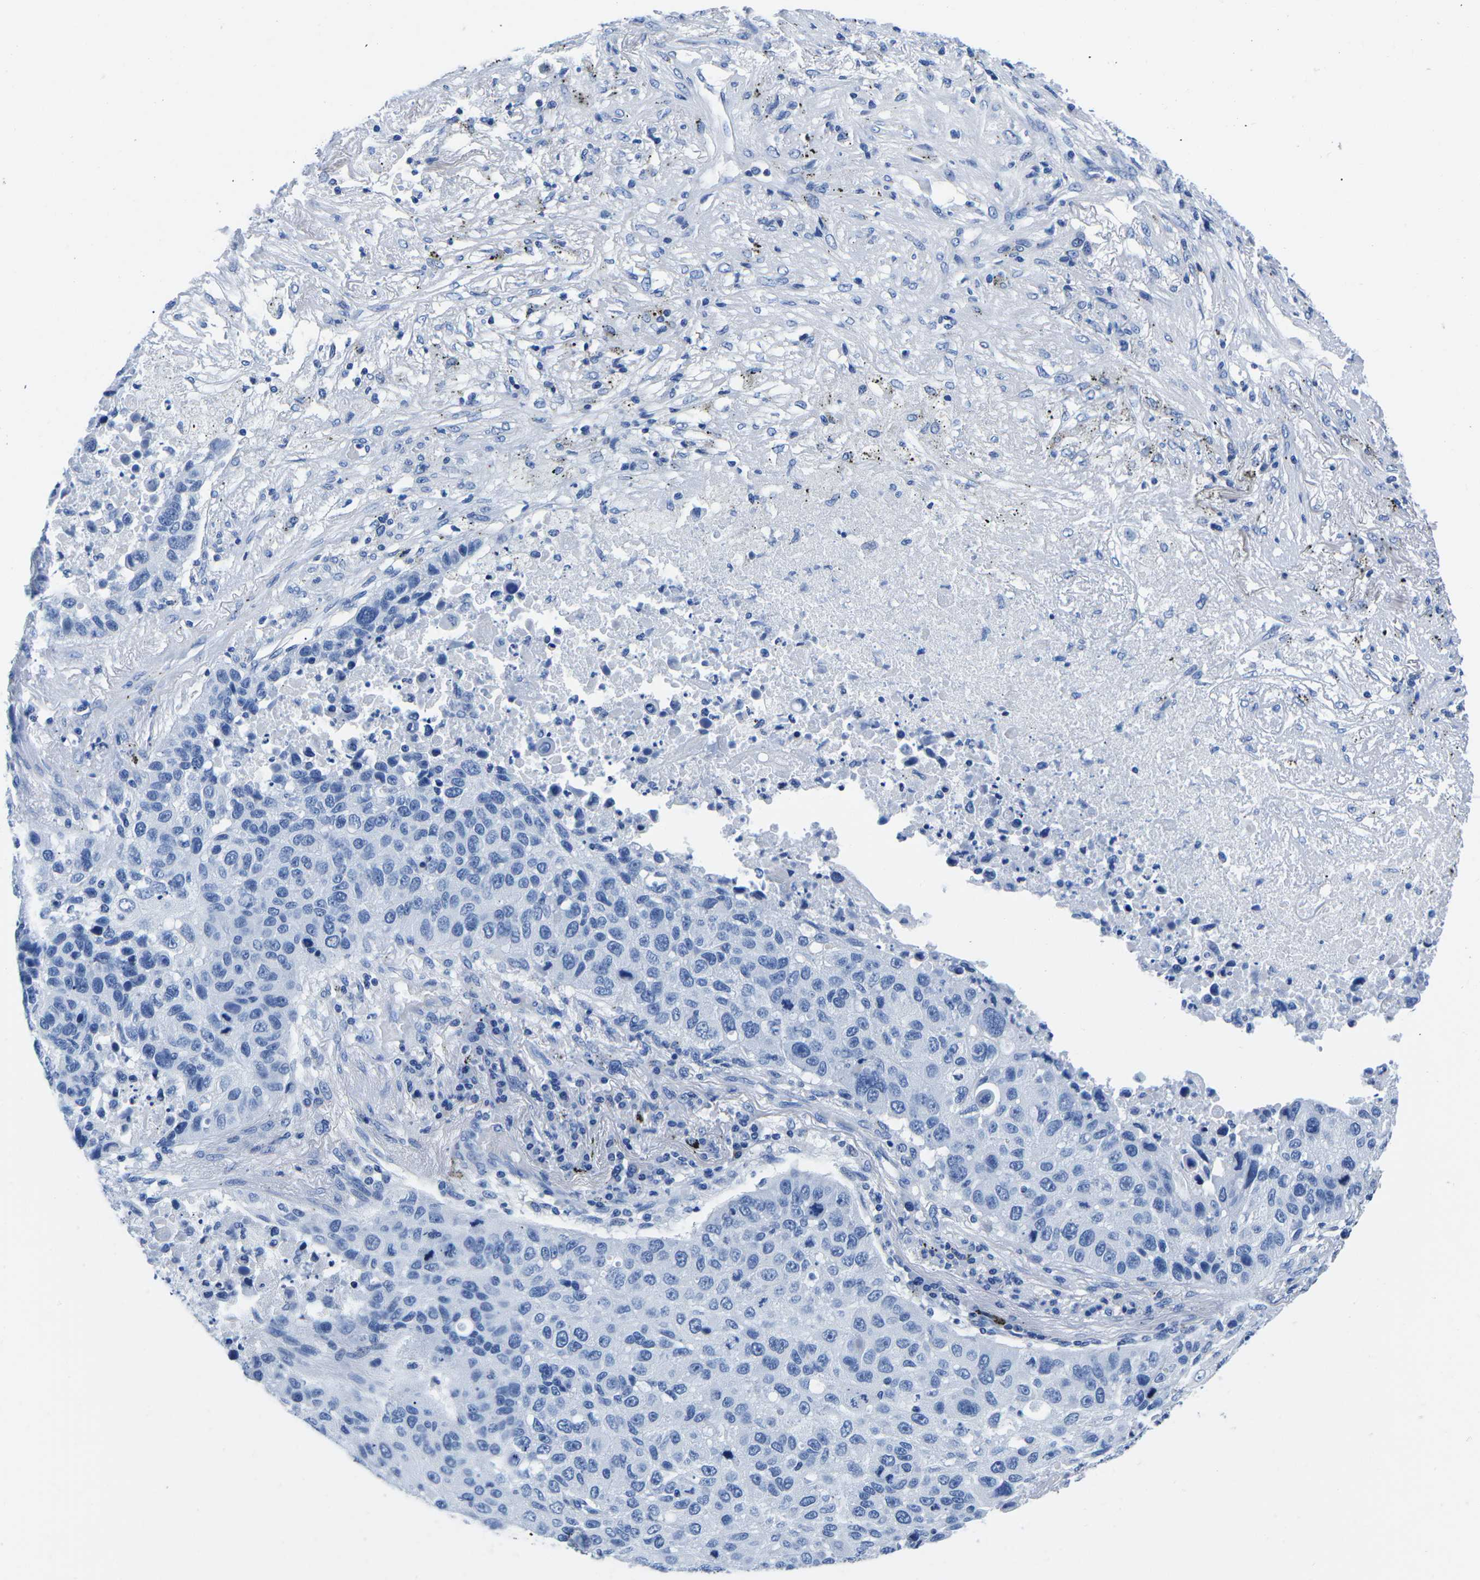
{"staining": {"intensity": "negative", "quantity": "none", "location": "none"}, "tissue": "lung cancer", "cell_type": "Tumor cells", "image_type": "cancer", "snomed": [{"axis": "morphology", "description": "Squamous cell carcinoma, NOS"}, {"axis": "topography", "description": "Lung"}], "caption": "An immunohistochemistry (IHC) micrograph of squamous cell carcinoma (lung) is shown. There is no staining in tumor cells of squamous cell carcinoma (lung). (DAB (3,3'-diaminobenzidine) IHC, high magnification).", "gene": "CYP1A2", "patient": {"sex": "male", "age": 57}}